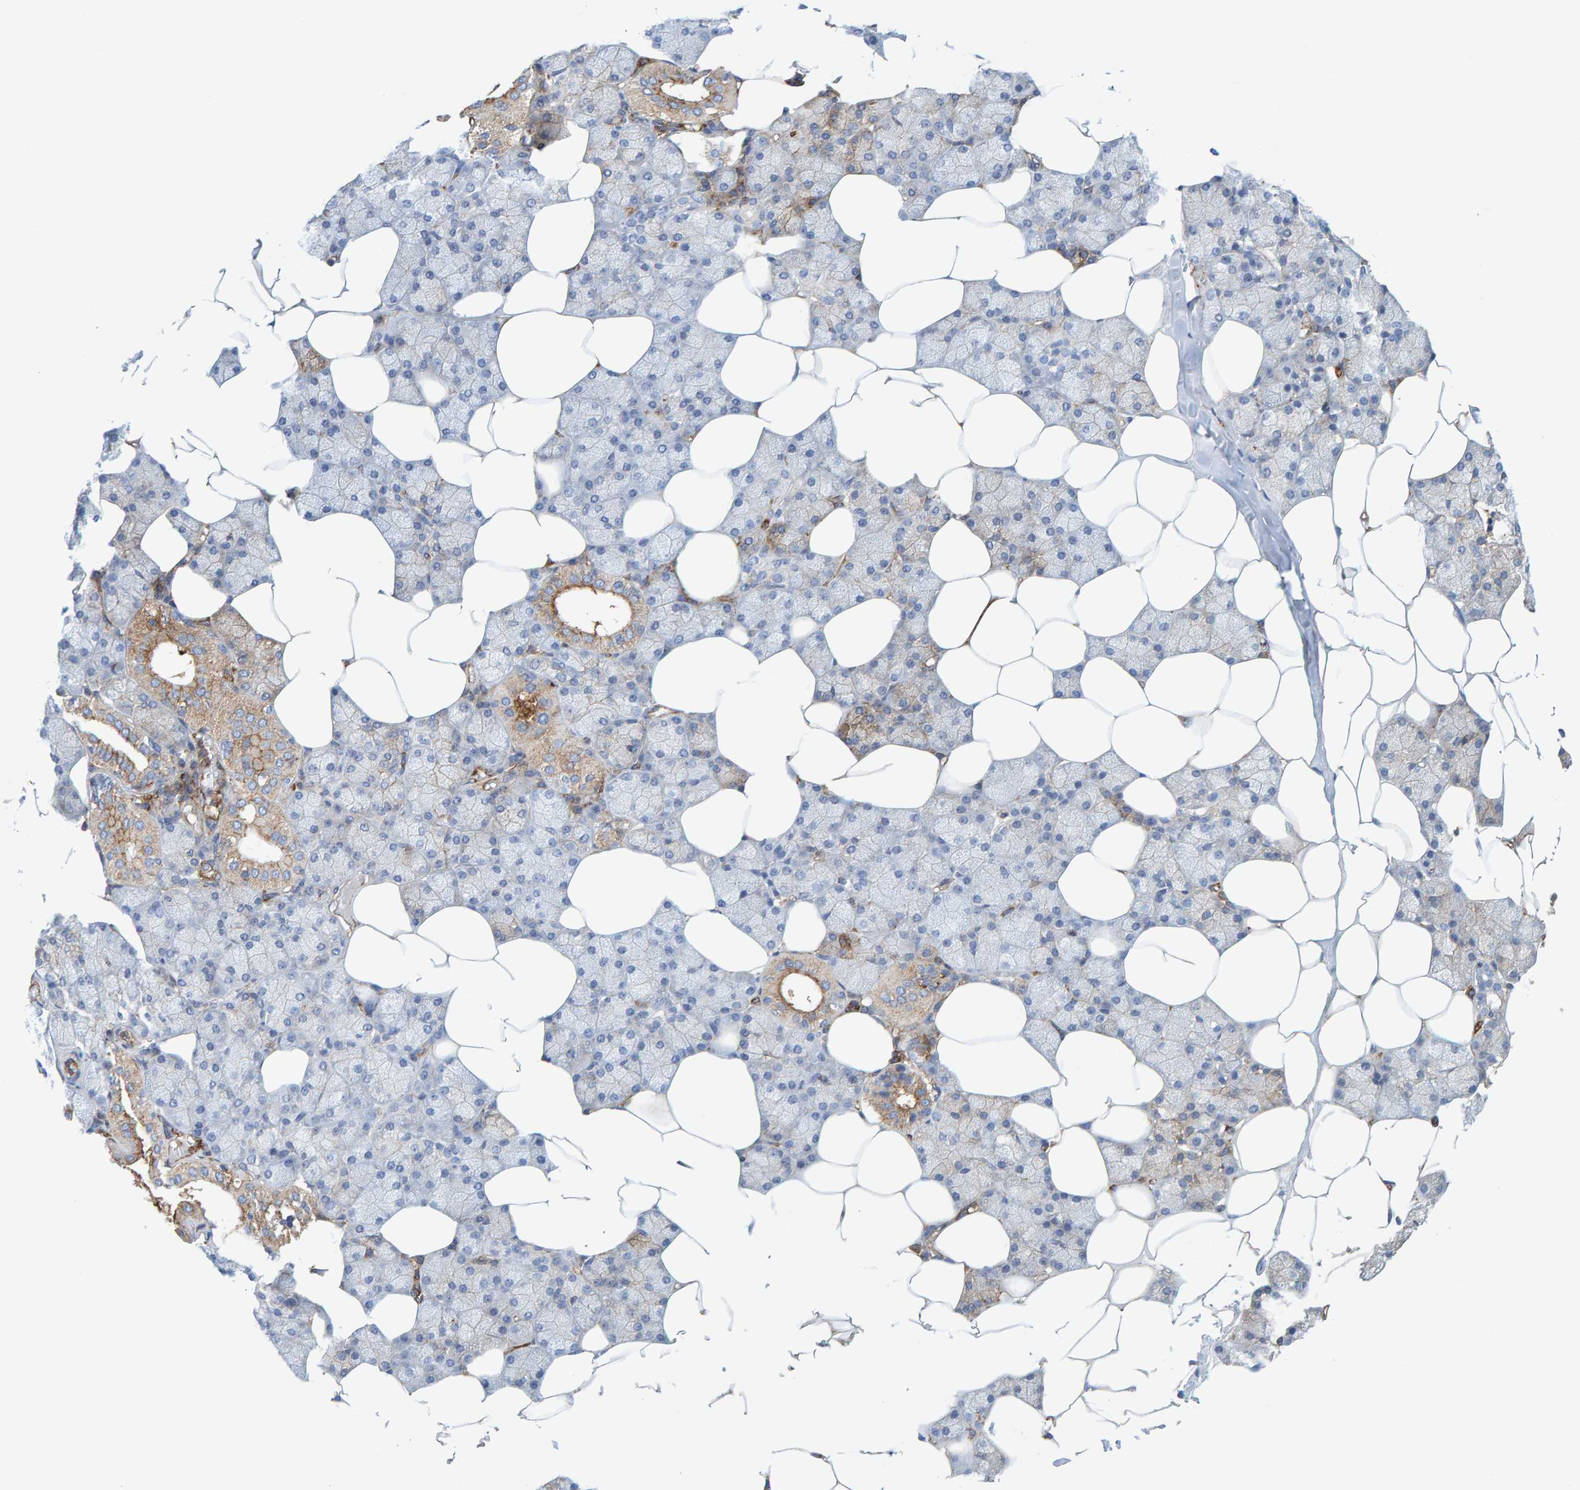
{"staining": {"intensity": "moderate", "quantity": "25%-75%", "location": "cytoplasmic/membranous"}, "tissue": "salivary gland", "cell_type": "Glandular cells", "image_type": "normal", "snomed": [{"axis": "morphology", "description": "Normal tissue, NOS"}, {"axis": "topography", "description": "Salivary gland"}], "caption": "DAB (3,3'-diaminobenzidine) immunohistochemical staining of unremarkable human salivary gland exhibits moderate cytoplasmic/membranous protein positivity in approximately 25%-75% of glandular cells. Nuclei are stained in blue.", "gene": "MVP", "patient": {"sex": "male", "age": 62}}